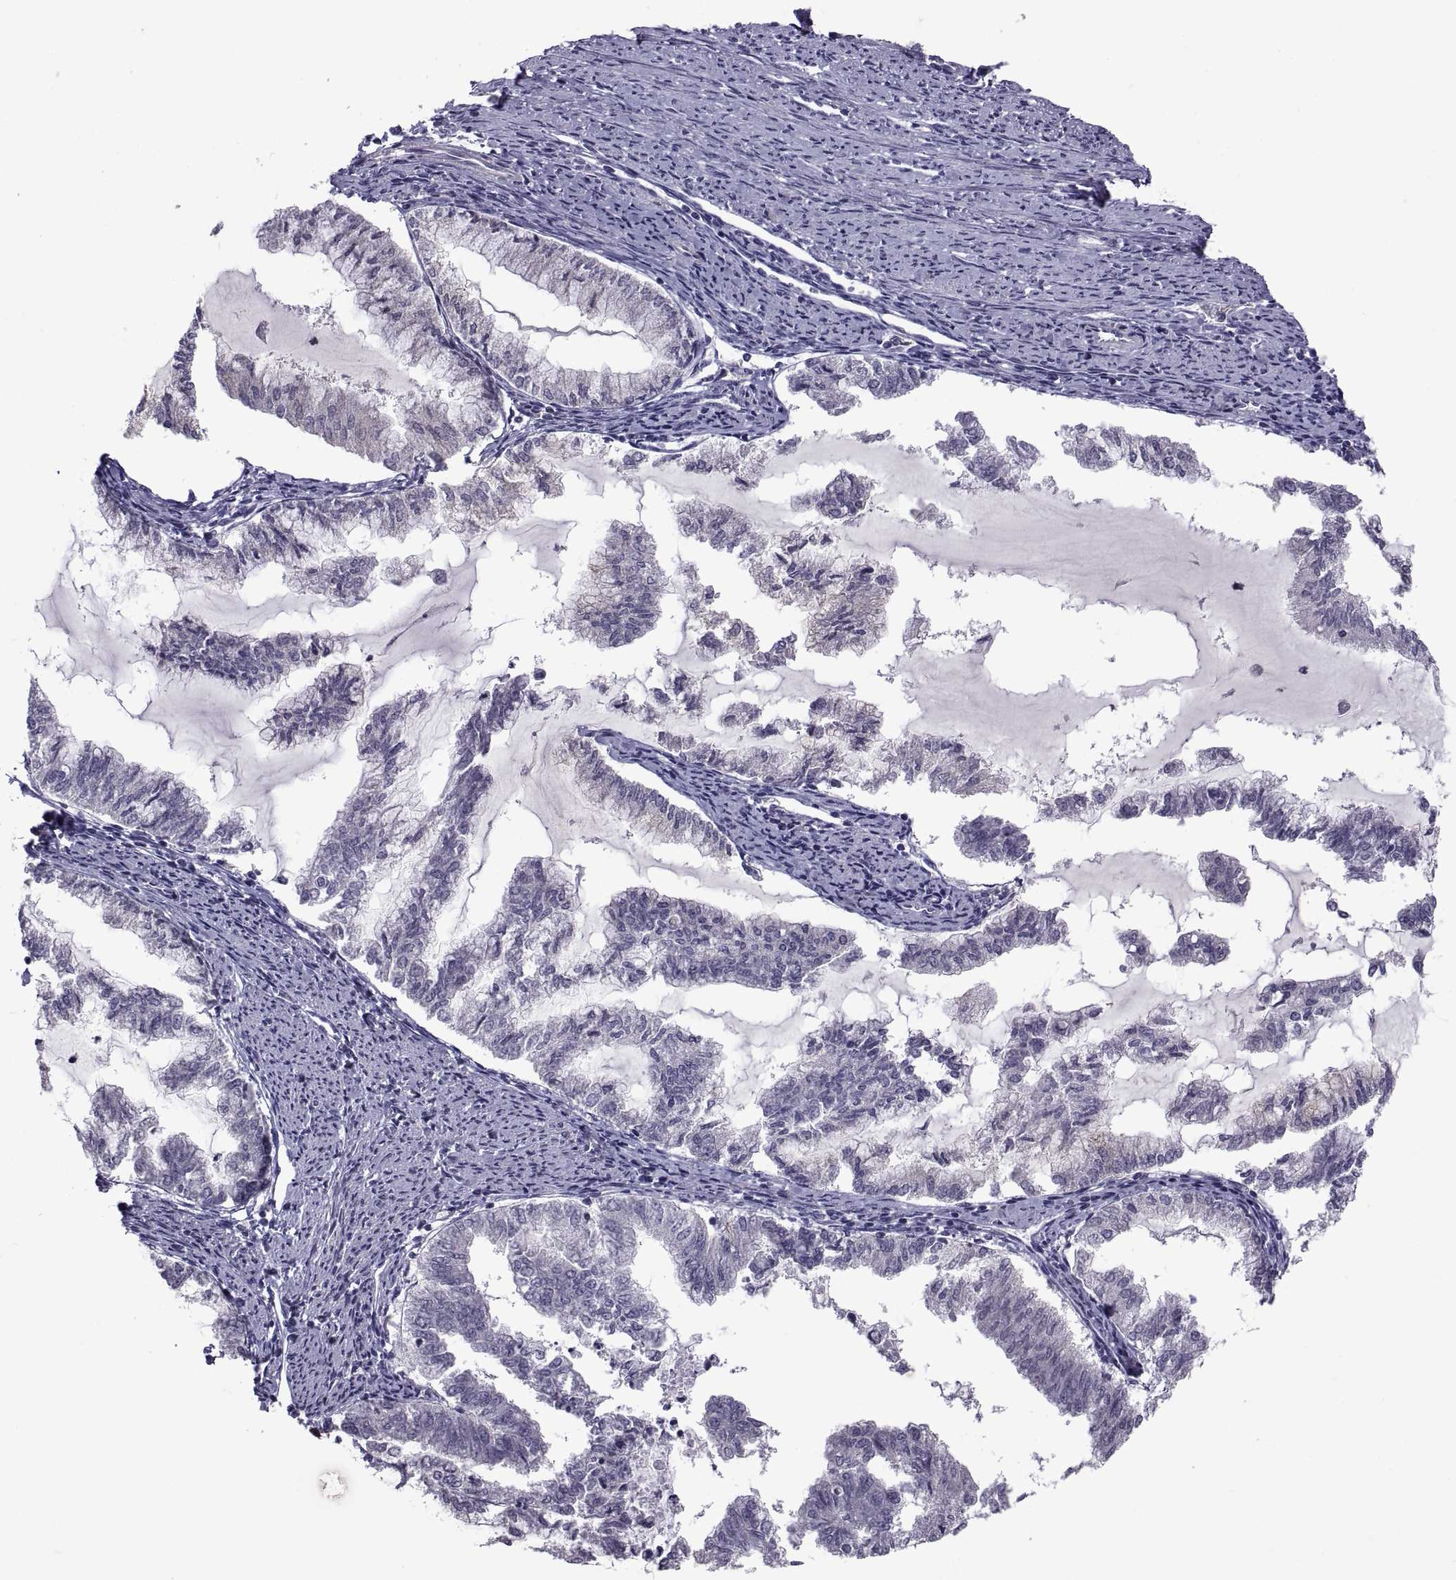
{"staining": {"intensity": "negative", "quantity": "none", "location": "none"}, "tissue": "endometrial cancer", "cell_type": "Tumor cells", "image_type": "cancer", "snomed": [{"axis": "morphology", "description": "Adenocarcinoma, NOS"}, {"axis": "topography", "description": "Endometrium"}], "caption": "Tumor cells are negative for brown protein staining in adenocarcinoma (endometrial). (Stains: DAB (3,3'-diaminobenzidine) immunohistochemistry with hematoxylin counter stain, Microscopy: brightfield microscopy at high magnification).", "gene": "NPTX2", "patient": {"sex": "female", "age": 79}}